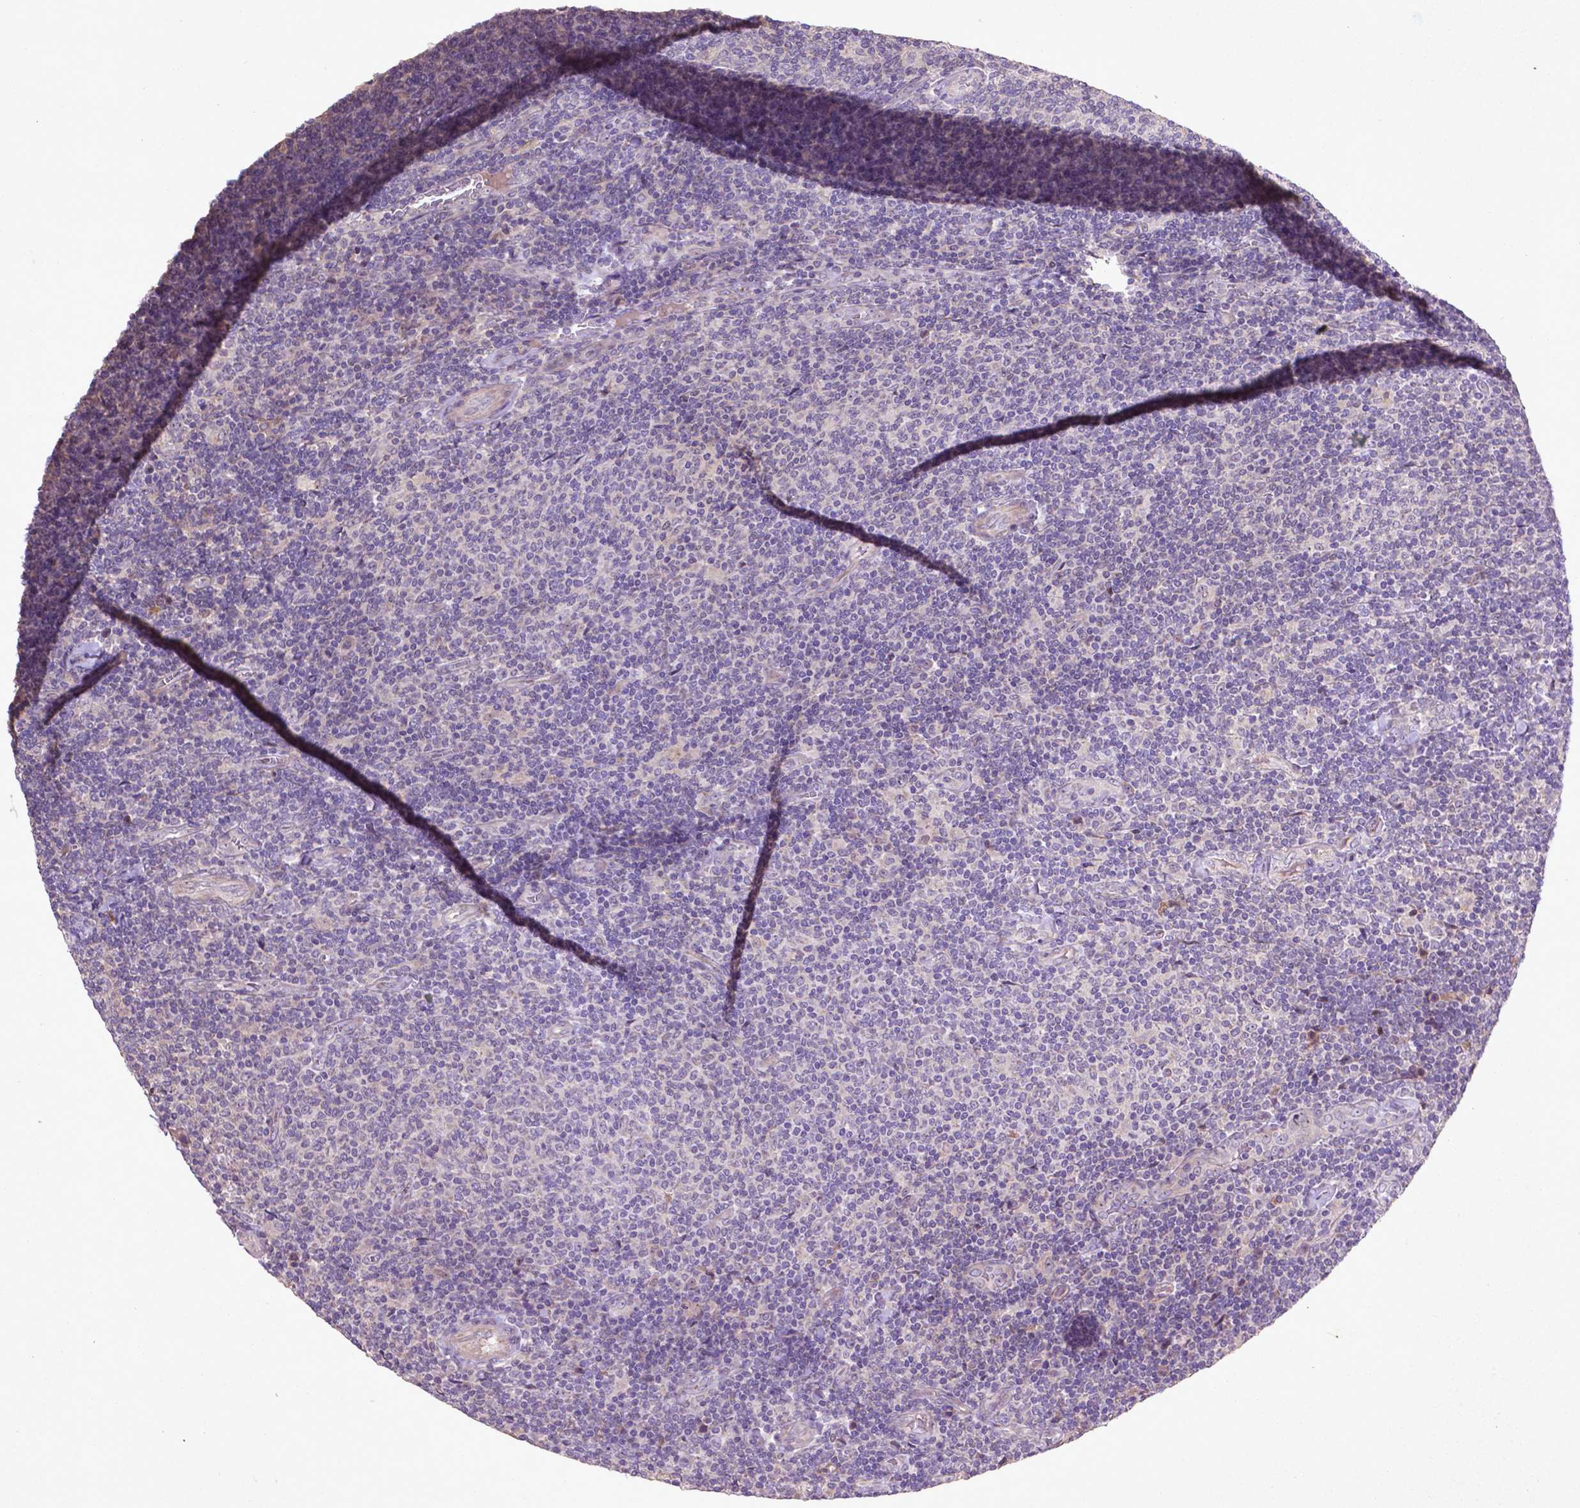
{"staining": {"intensity": "negative", "quantity": "none", "location": "none"}, "tissue": "lymphoma", "cell_type": "Tumor cells", "image_type": "cancer", "snomed": [{"axis": "morphology", "description": "Malignant lymphoma, non-Hodgkin's type, Low grade"}, {"axis": "topography", "description": "Lymph node"}], "caption": "Photomicrograph shows no protein positivity in tumor cells of low-grade malignant lymphoma, non-Hodgkin's type tissue.", "gene": "COQ2", "patient": {"sex": "male", "age": 52}}